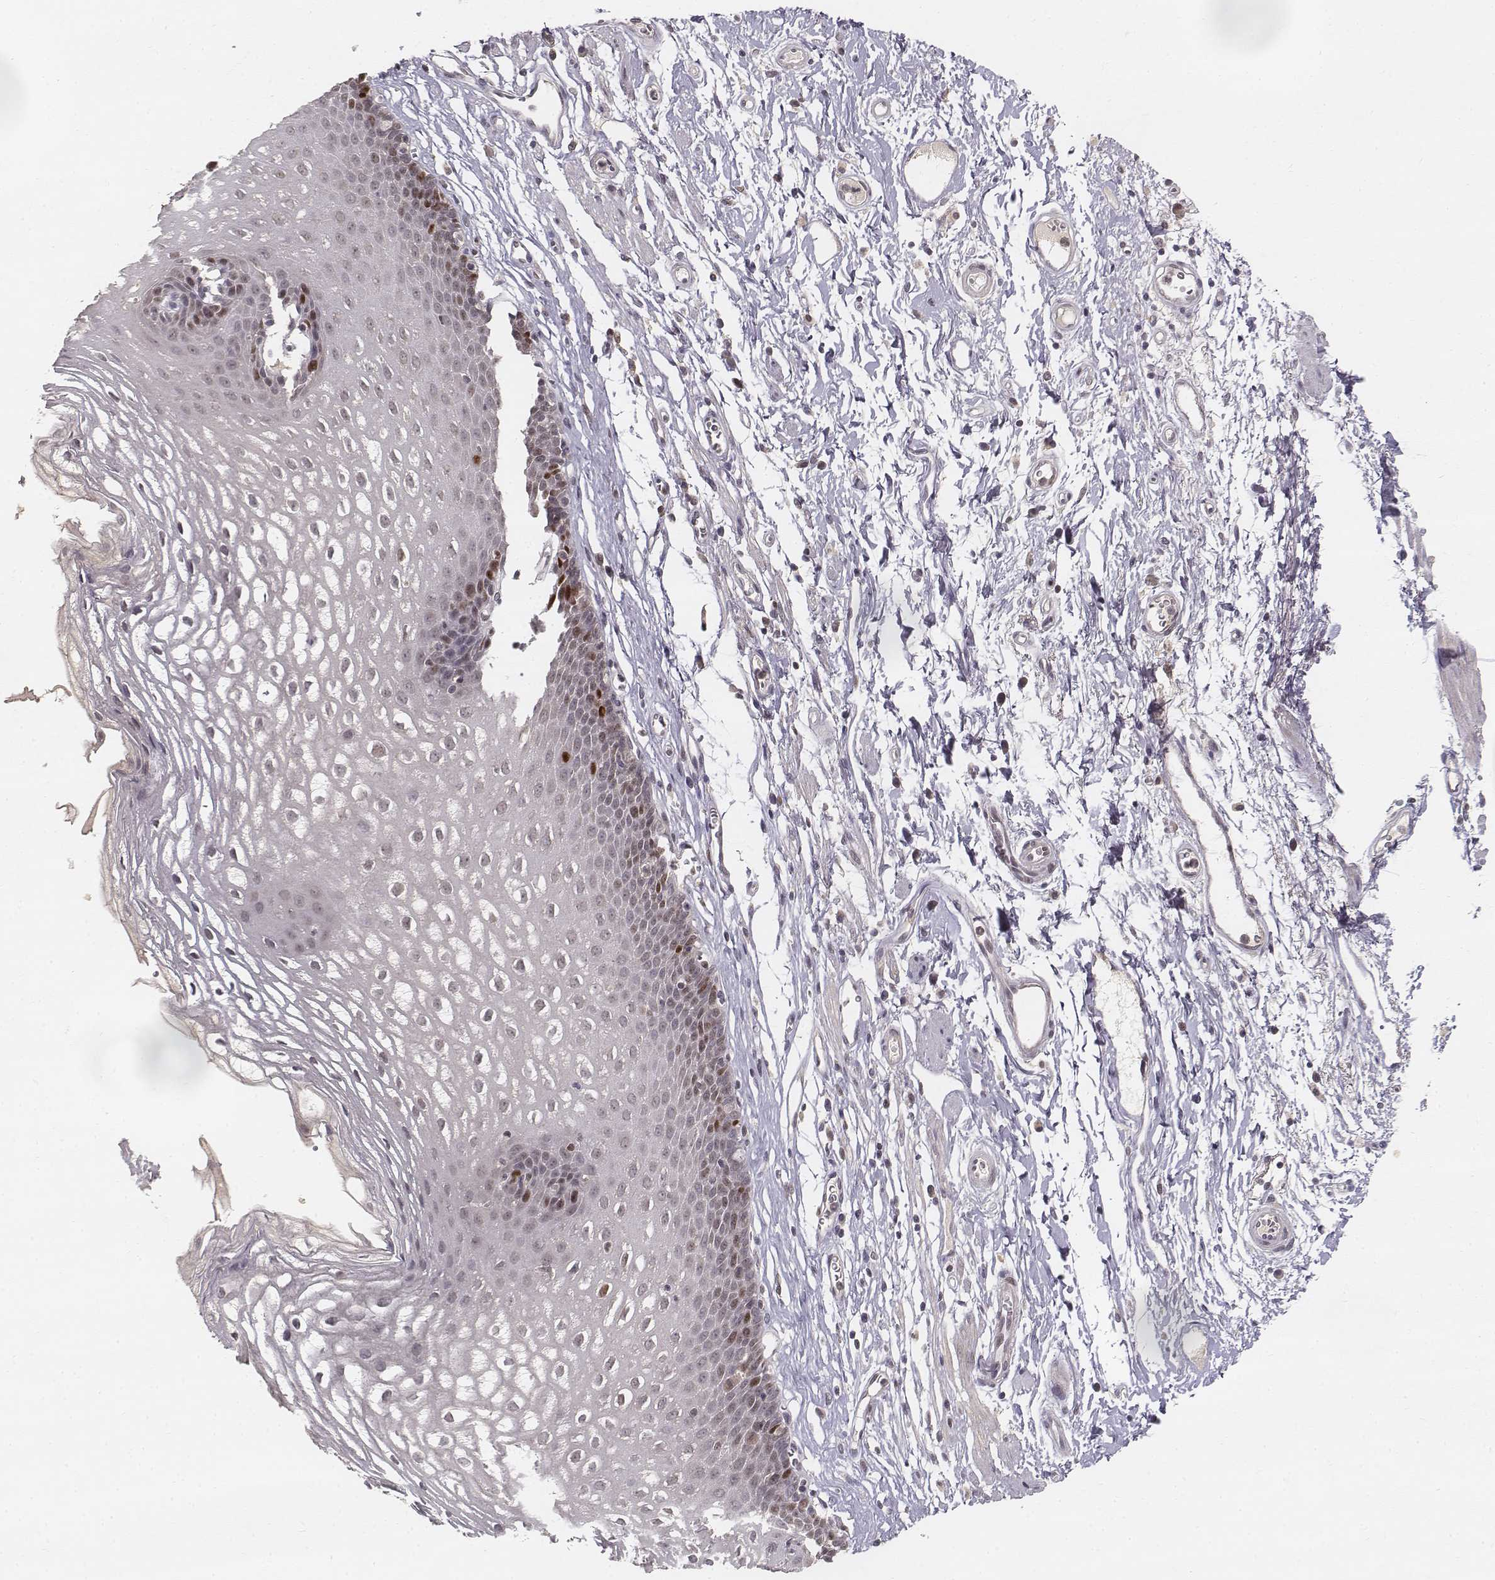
{"staining": {"intensity": "strong", "quantity": "<25%", "location": "nuclear"}, "tissue": "esophagus", "cell_type": "Squamous epithelial cells", "image_type": "normal", "snomed": [{"axis": "morphology", "description": "Normal tissue, NOS"}, {"axis": "topography", "description": "Esophagus"}], "caption": "Immunohistochemical staining of unremarkable human esophagus demonstrates strong nuclear protein expression in about <25% of squamous epithelial cells.", "gene": "FANCD2", "patient": {"sex": "male", "age": 72}}